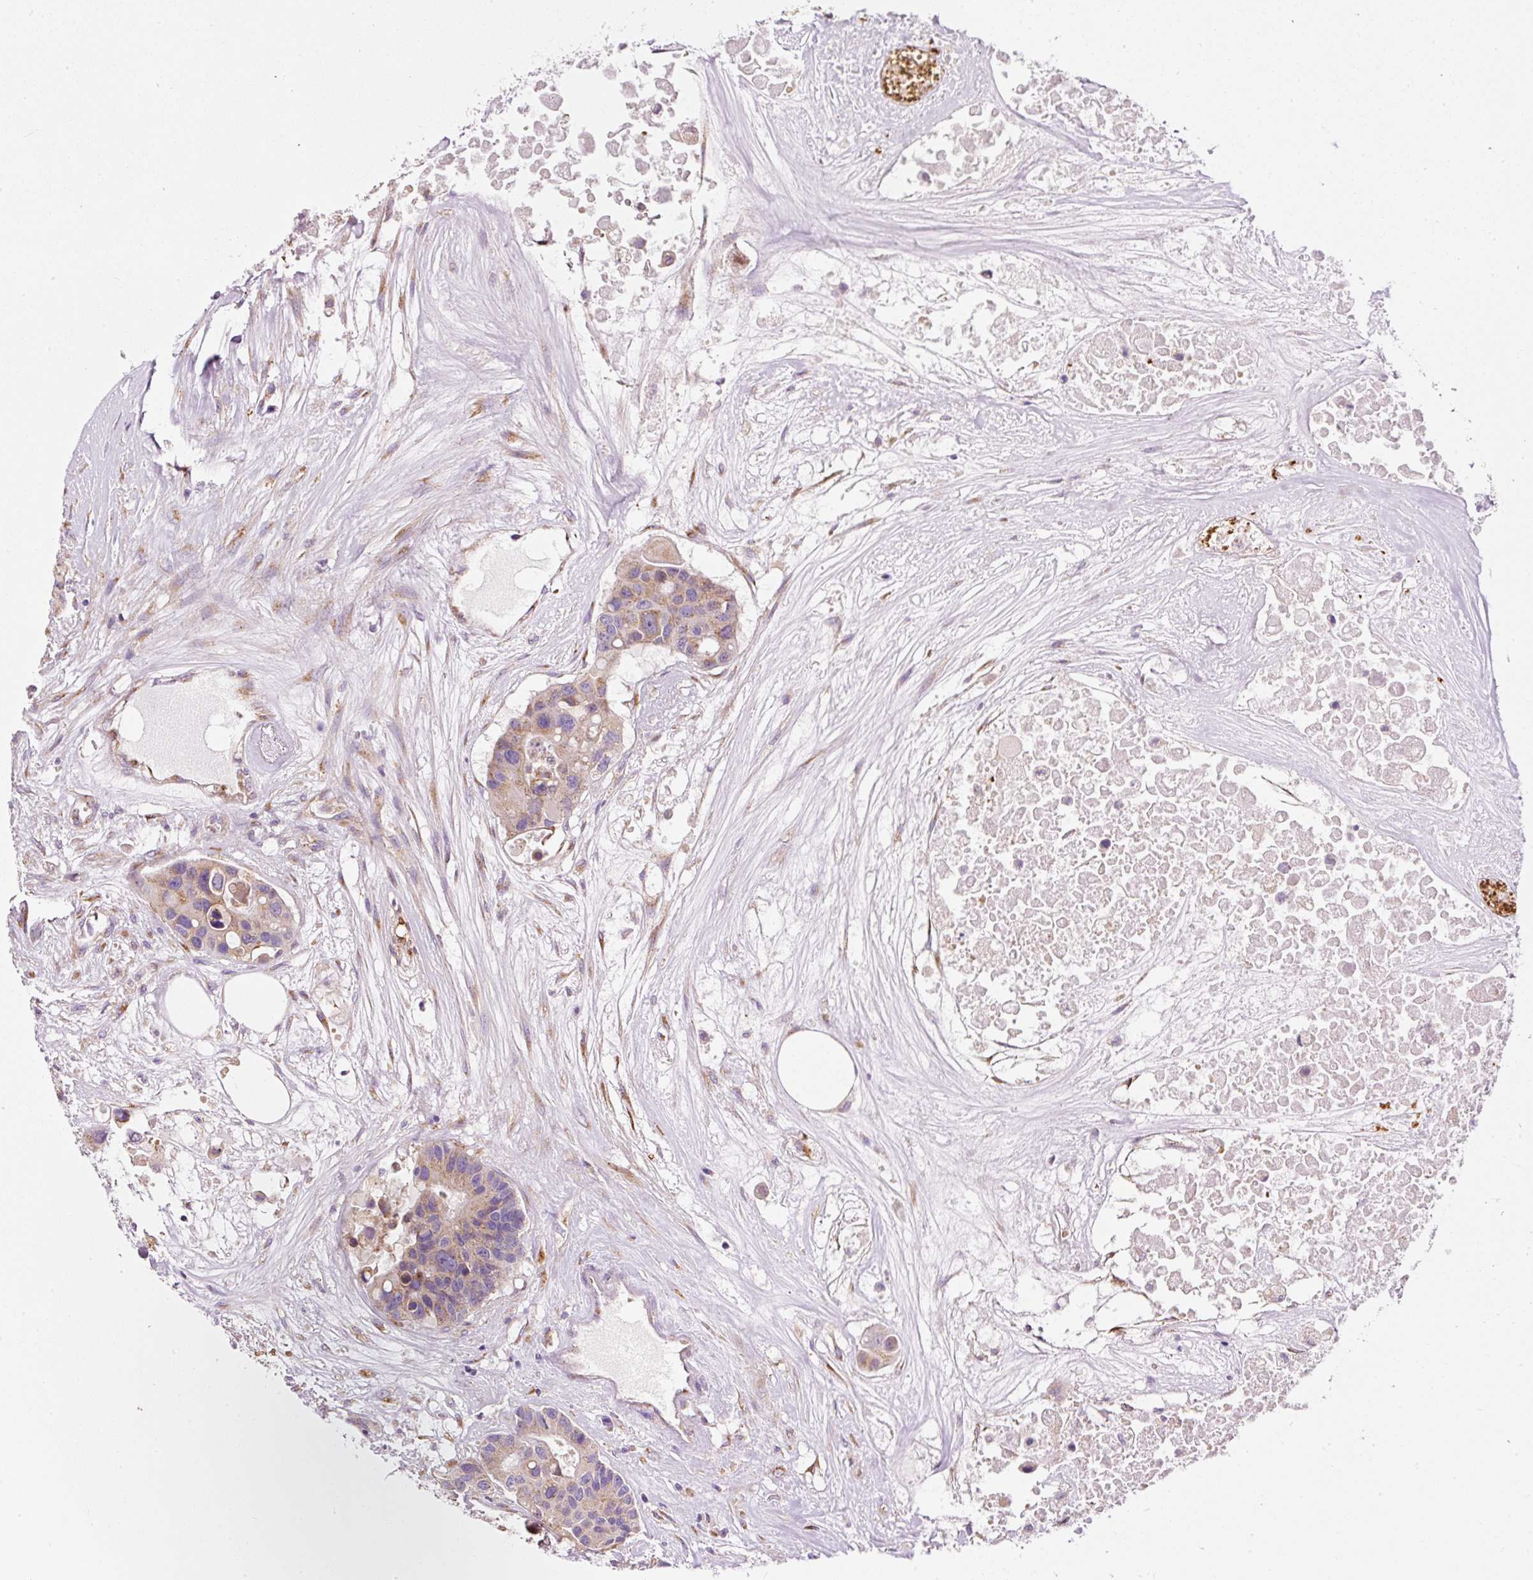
{"staining": {"intensity": "moderate", "quantity": "25%-75%", "location": "cytoplasmic/membranous"}, "tissue": "colorectal cancer", "cell_type": "Tumor cells", "image_type": "cancer", "snomed": [{"axis": "morphology", "description": "Adenocarcinoma, NOS"}, {"axis": "topography", "description": "Colon"}], "caption": "An image showing moderate cytoplasmic/membranous expression in approximately 25%-75% of tumor cells in colorectal cancer (adenocarcinoma), as visualized by brown immunohistochemical staining.", "gene": "PRRC2A", "patient": {"sex": "male", "age": 77}}